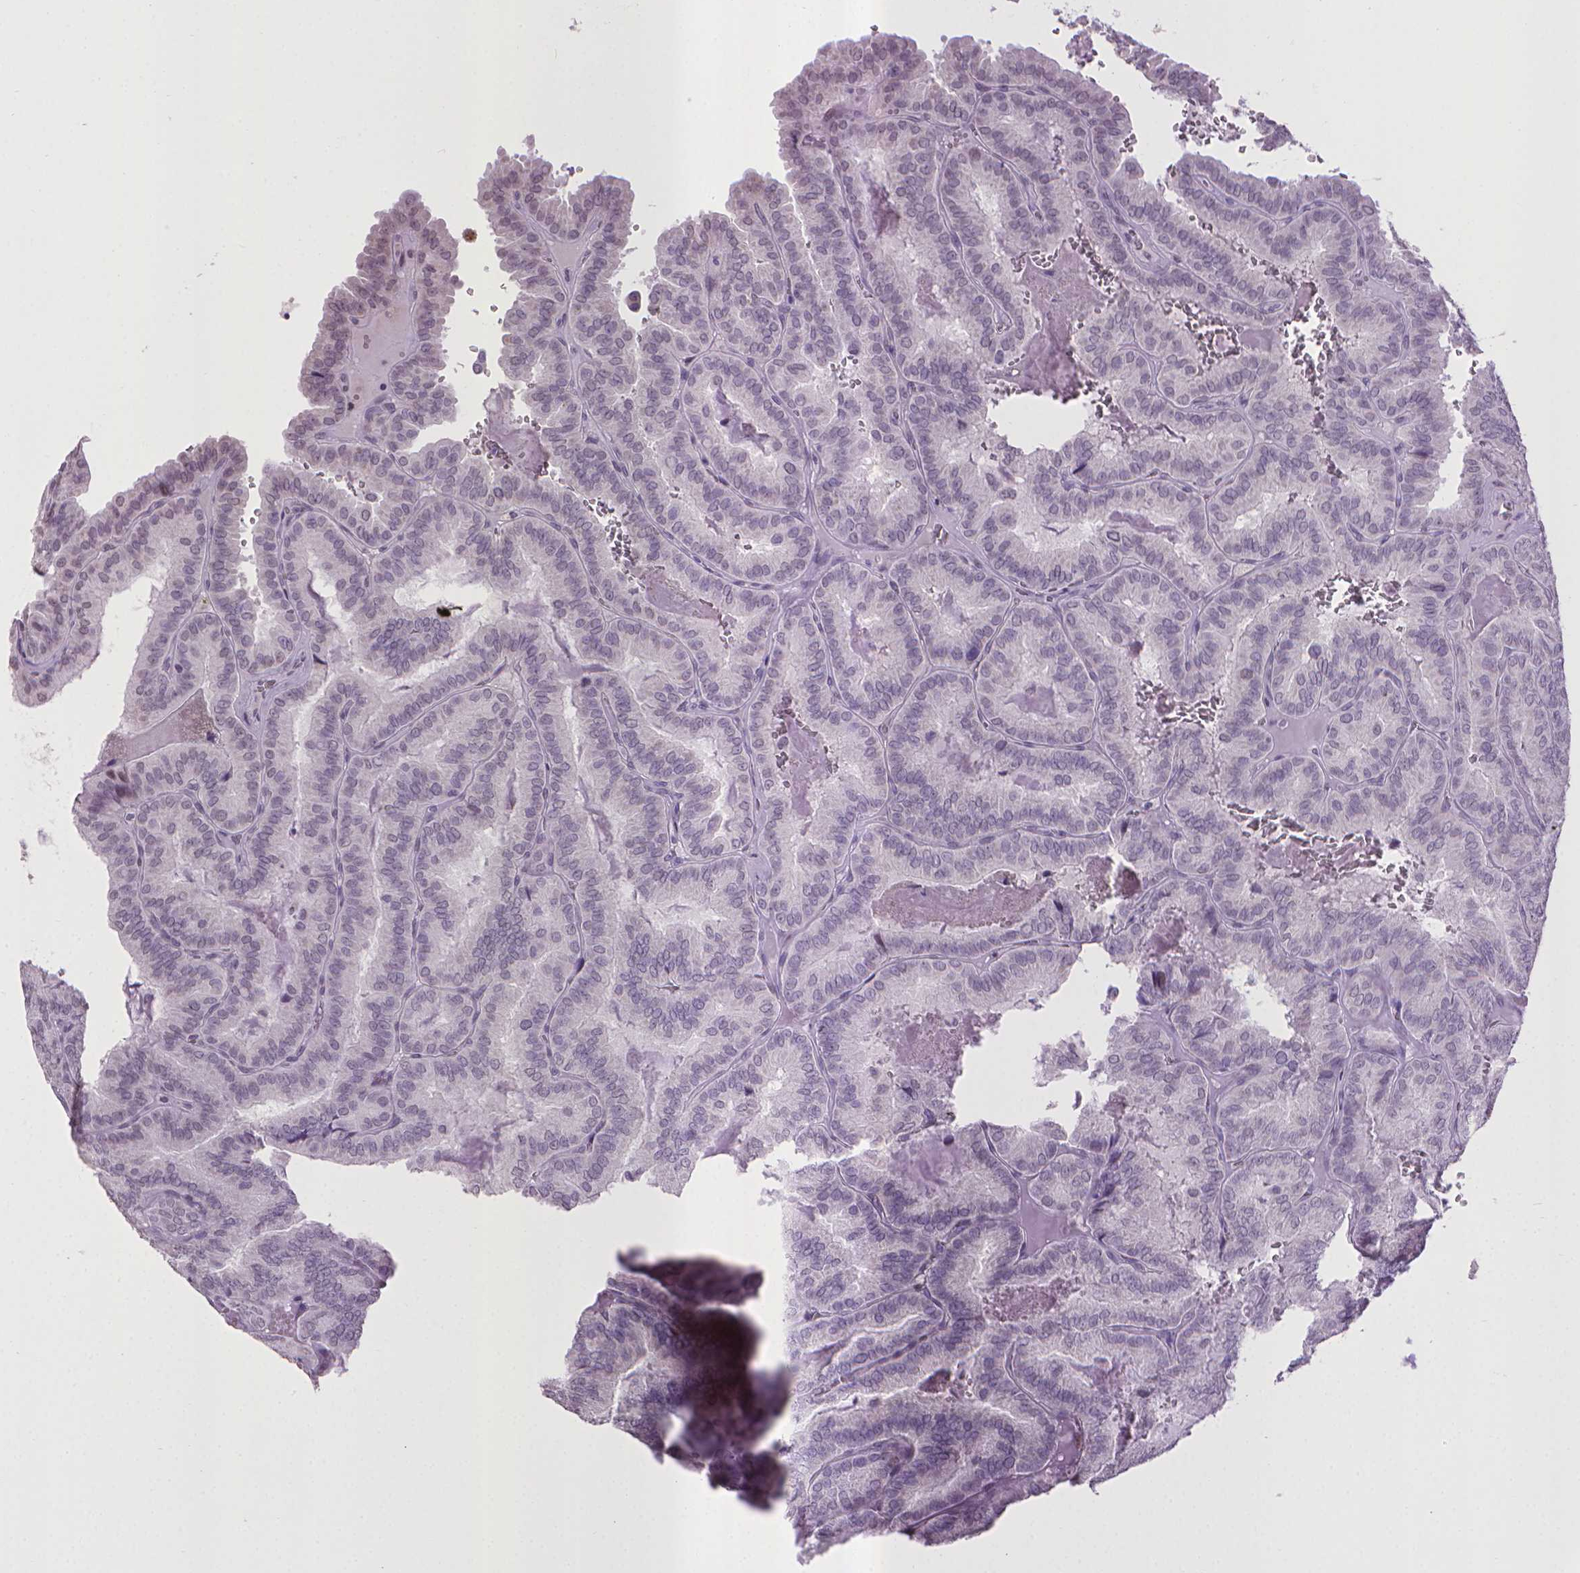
{"staining": {"intensity": "negative", "quantity": "none", "location": "none"}, "tissue": "thyroid cancer", "cell_type": "Tumor cells", "image_type": "cancer", "snomed": [{"axis": "morphology", "description": "Papillary adenocarcinoma, NOS"}, {"axis": "topography", "description": "Thyroid gland"}], "caption": "There is no significant staining in tumor cells of papillary adenocarcinoma (thyroid).", "gene": "KMO", "patient": {"sex": "female", "age": 75}}